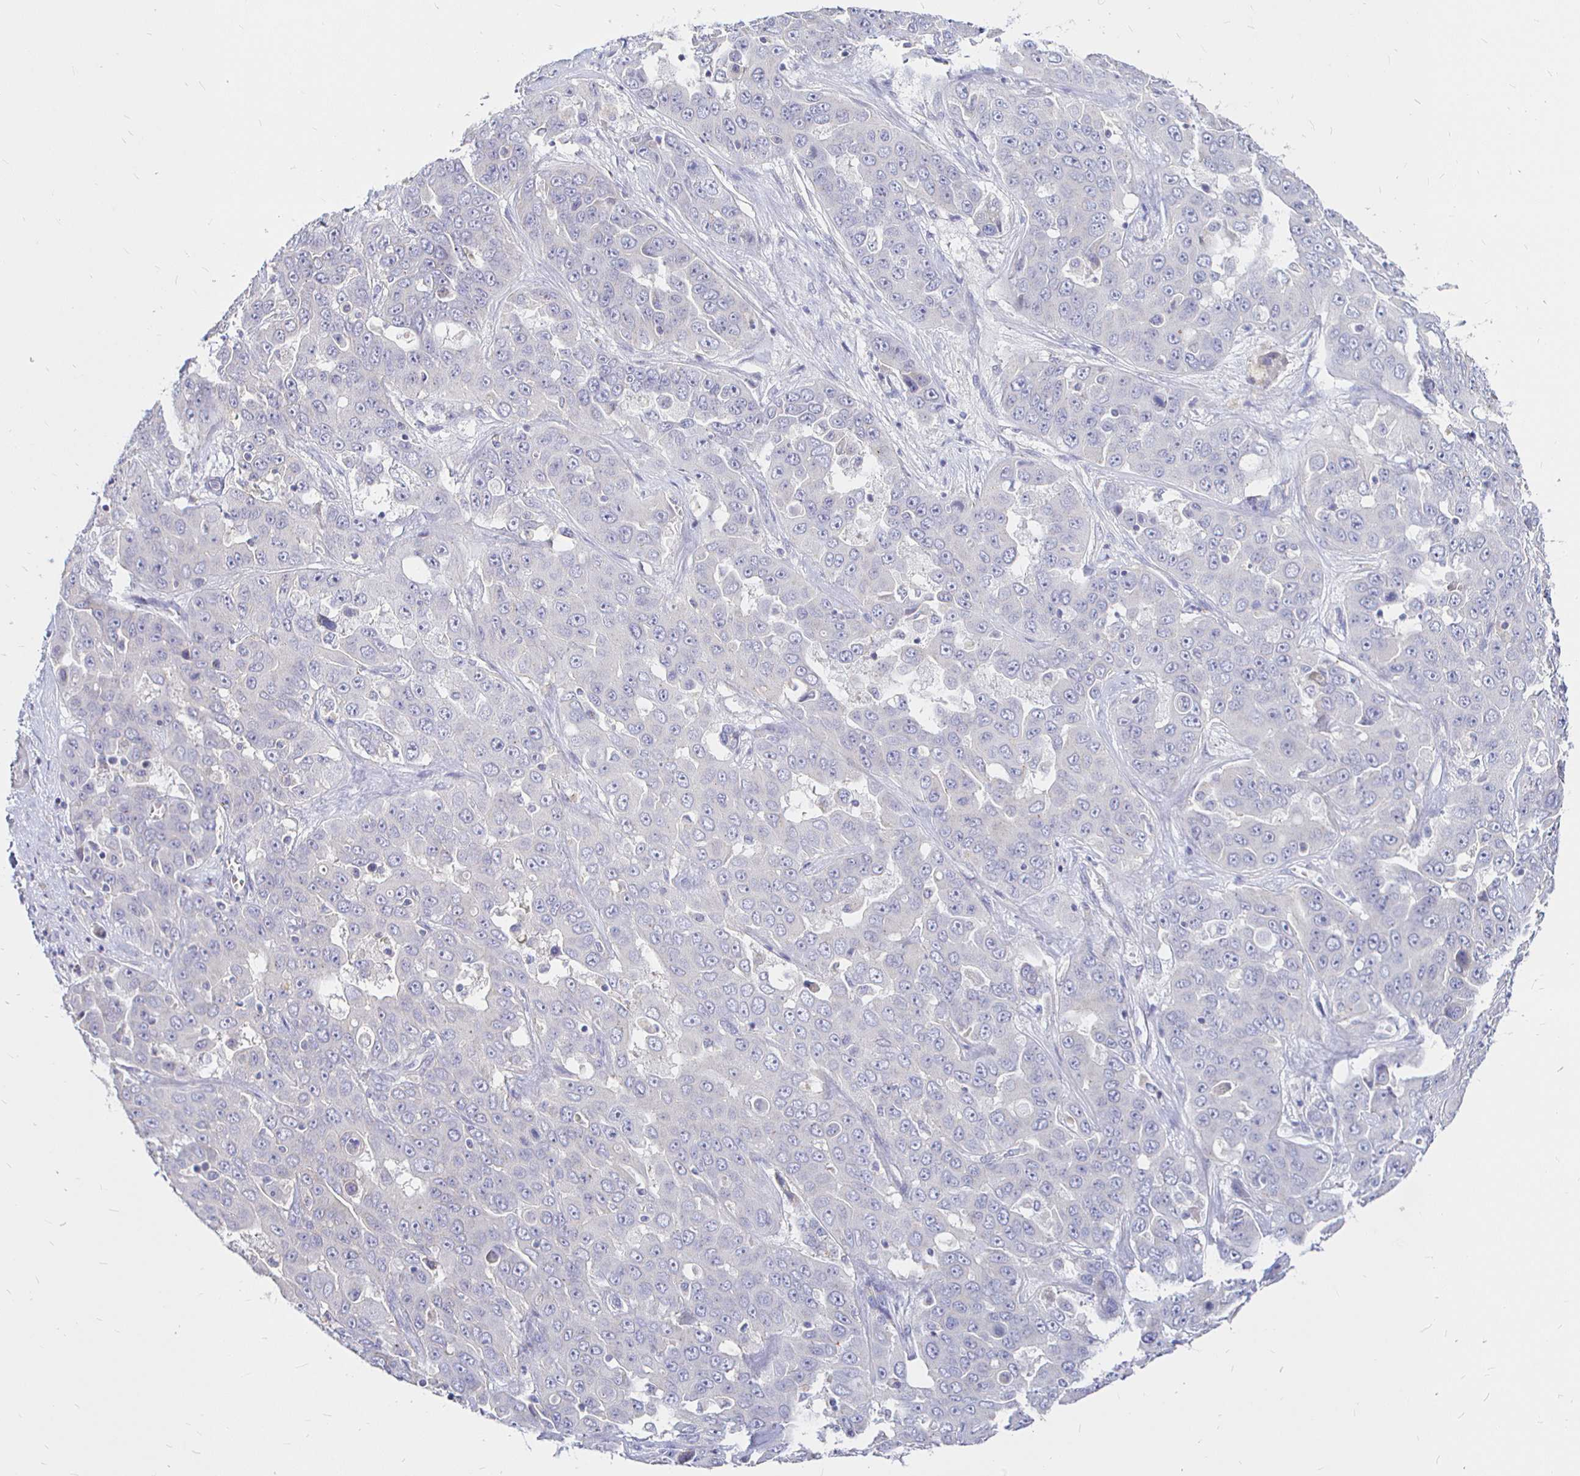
{"staining": {"intensity": "negative", "quantity": "none", "location": "none"}, "tissue": "liver cancer", "cell_type": "Tumor cells", "image_type": "cancer", "snomed": [{"axis": "morphology", "description": "Cholangiocarcinoma"}, {"axis": "topography", "description": "Liver"}], "caption": "Cholangiocarcinoma (liver) was stained to show a protein in brown. There is no significant expression in tumor cells.", "gene": "NECAB1", "patient": {"sex": "female", "age": 52}}